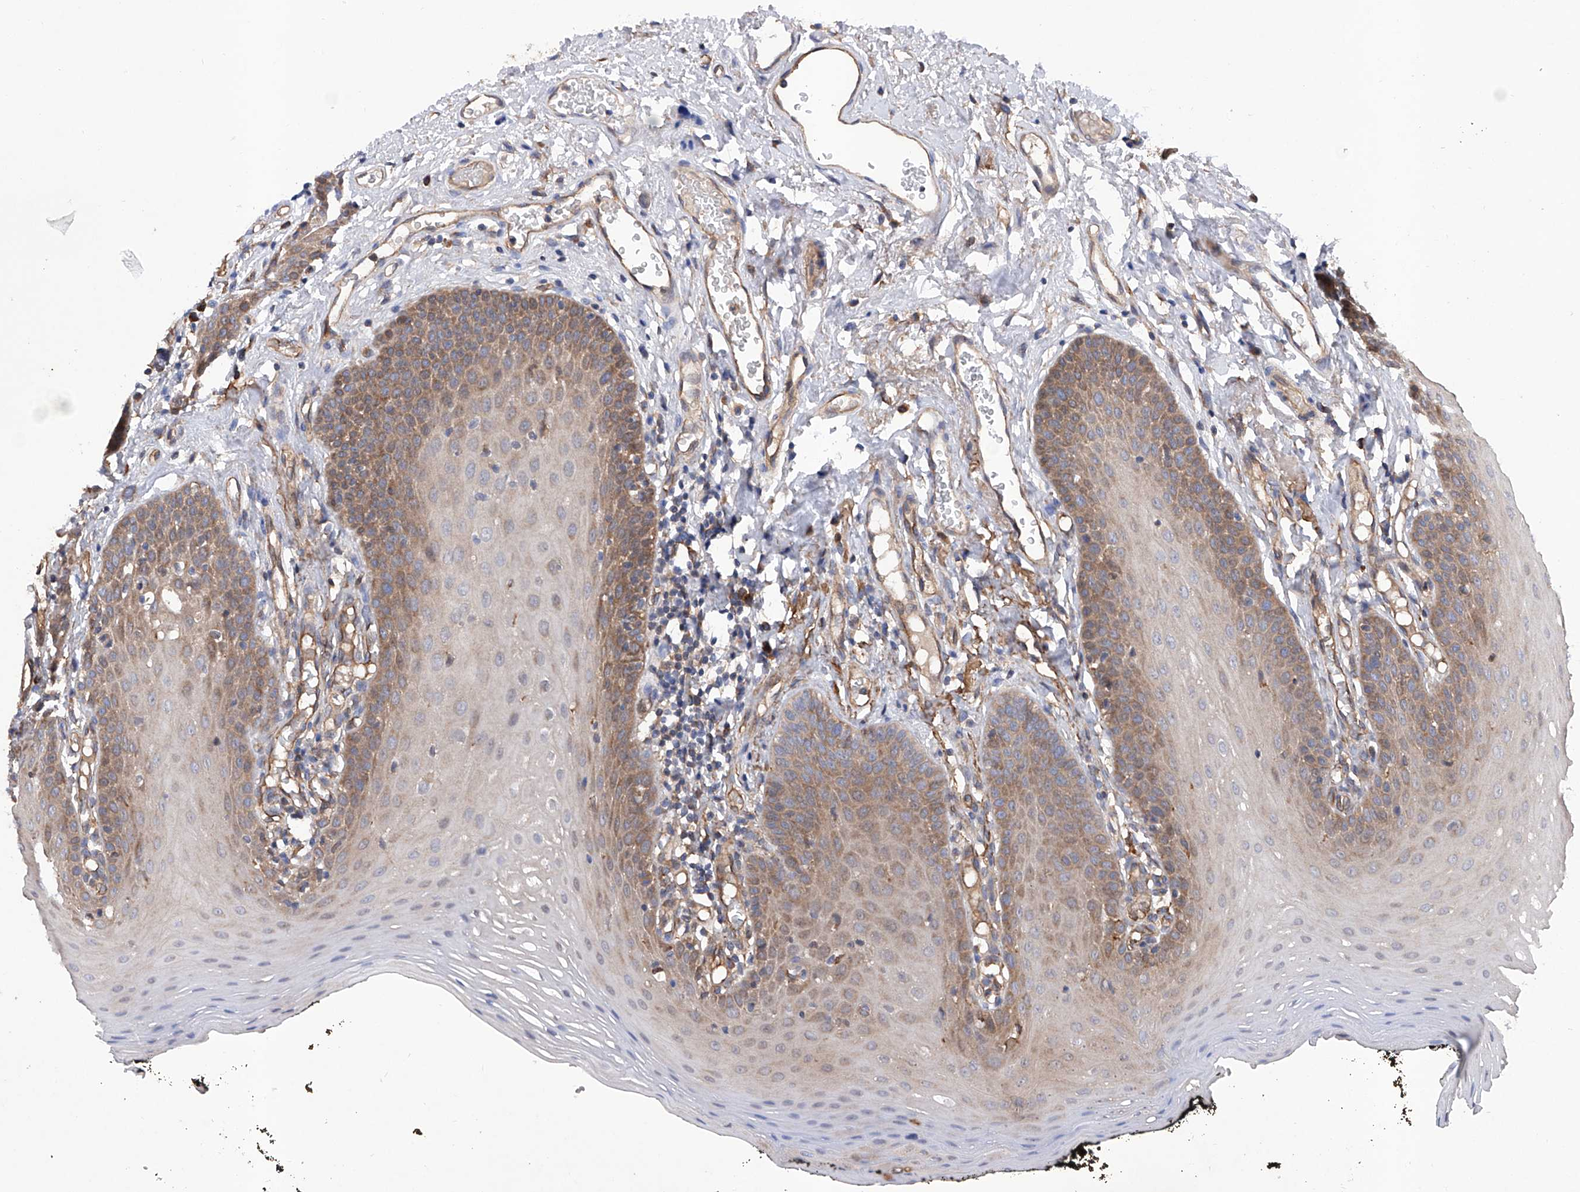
{"staining": {"intensity": "moderate", "quantity": "25%-75%", "location": "cytoplasmic/membranous"}, "tissue": "oral mucosa", "cell_type": "Squamous epithelial cells", "image_type": "normal", "snomed": [{"axis": "morphology", "description": "Normal tissue, NOS"}, {"axis": "topography", "description": "Oral tissue"}], "caption": "The immunohistochemical stain shows moderate cytoplasmic/membranous positivity in squamous epithelial cells of benign oral mucosa. Immunohistochemistry stains the protein of interest in brown and the nuclei are stained blue.", "gene": "INPP5B", "patient": {"sex": "male", "age": 74}}